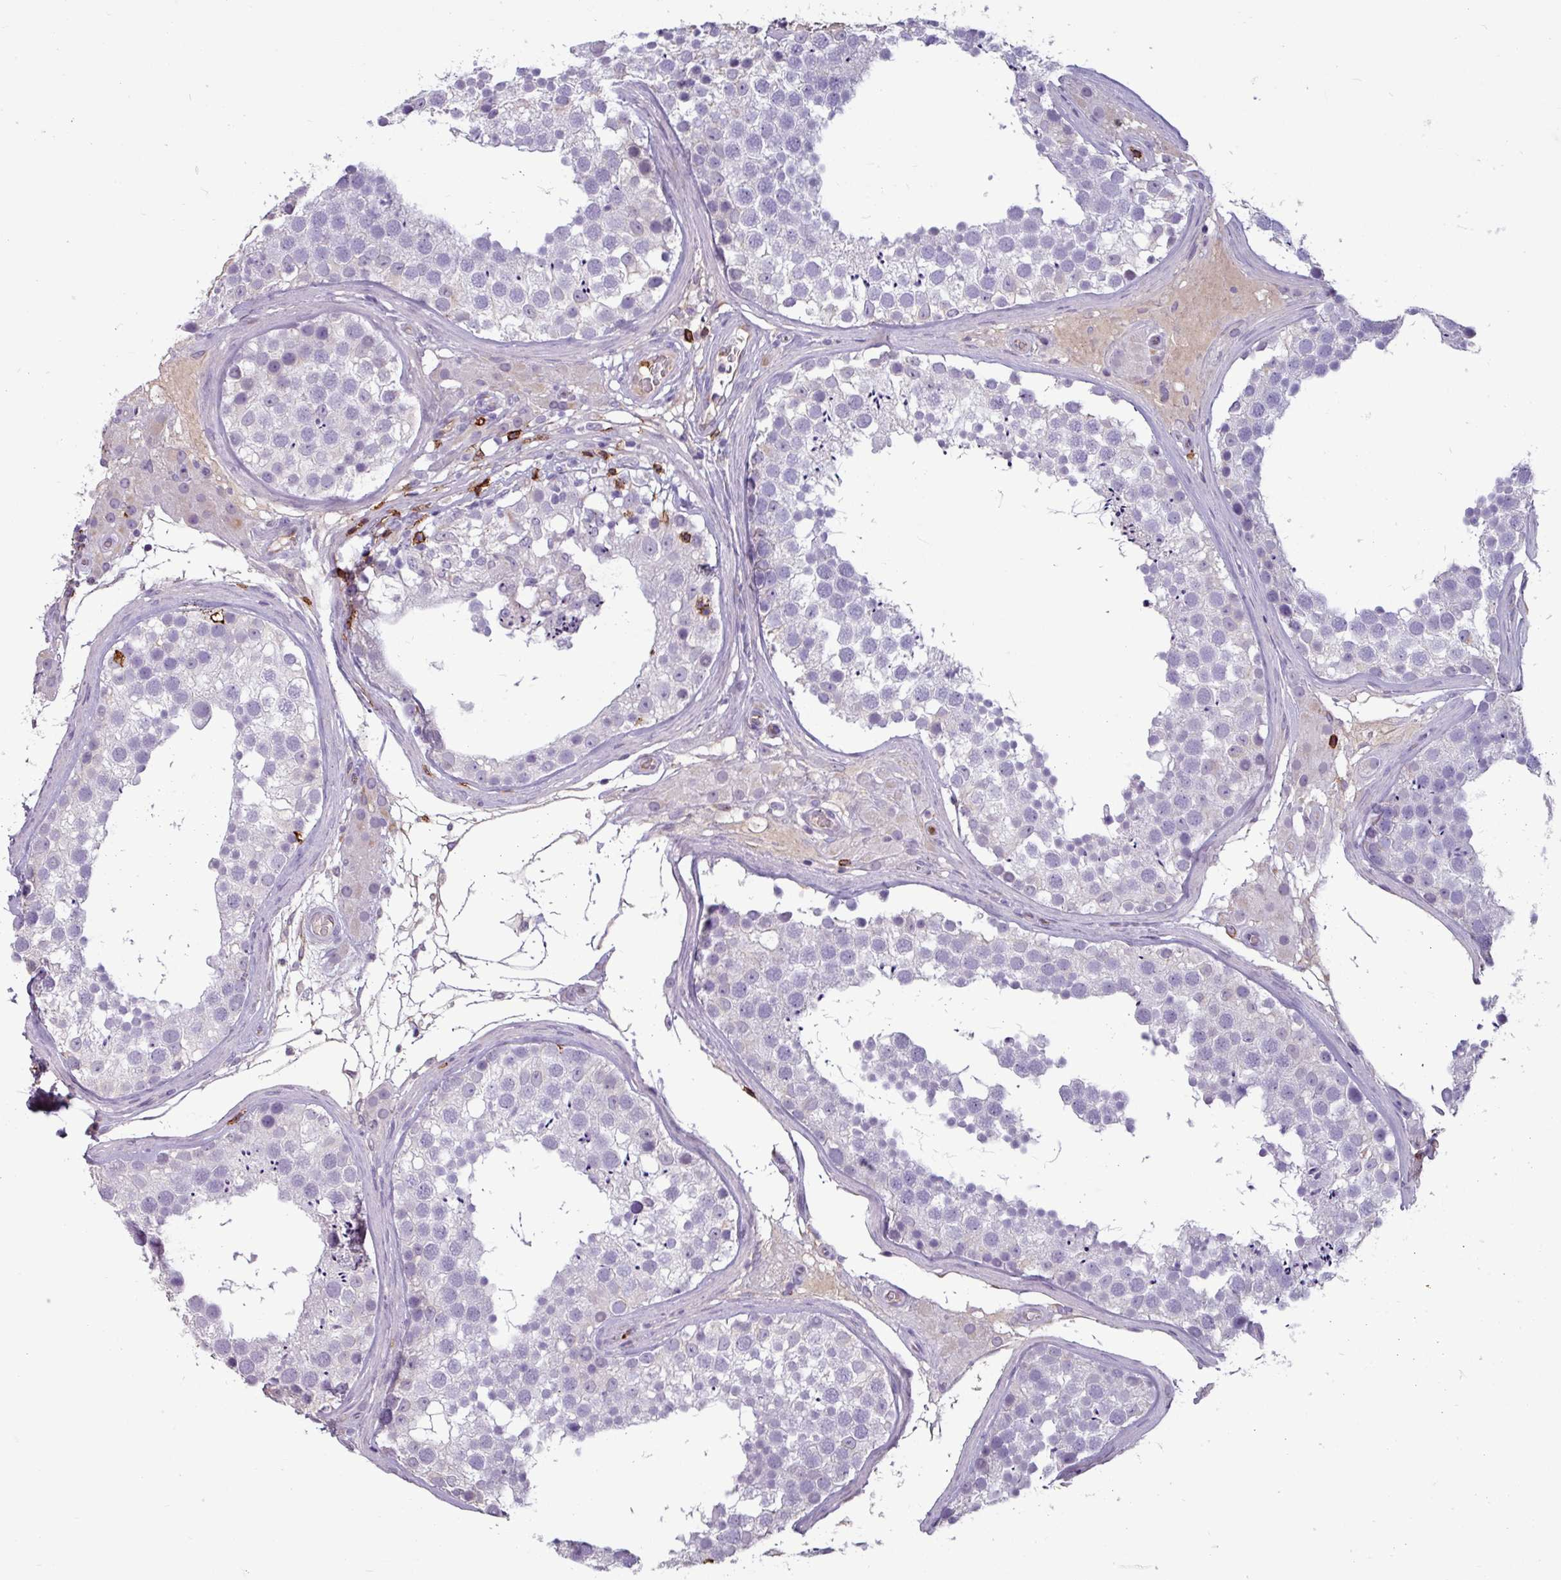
{"staining": {"intensity": "negative", "quantity": "none", "location": "none"}, "tissue": "testis", "cell_type": "Cells in seminiferous ducts", "image_type": "normal", "snomed": [{"axis": "morphology", "description": "Normal tissue, NOS"}, {"axis": "topography", "description": "Testis"}], "caption": "The image reveals no staining of cells in seminiferous ducts in benign testis. (DAB (3,3'-diaminobenzidine) IHC visualized using brightfield microscopy, high magnification).", "gene": "CD8A", "patient": {"sex": "male", "age": 46}}